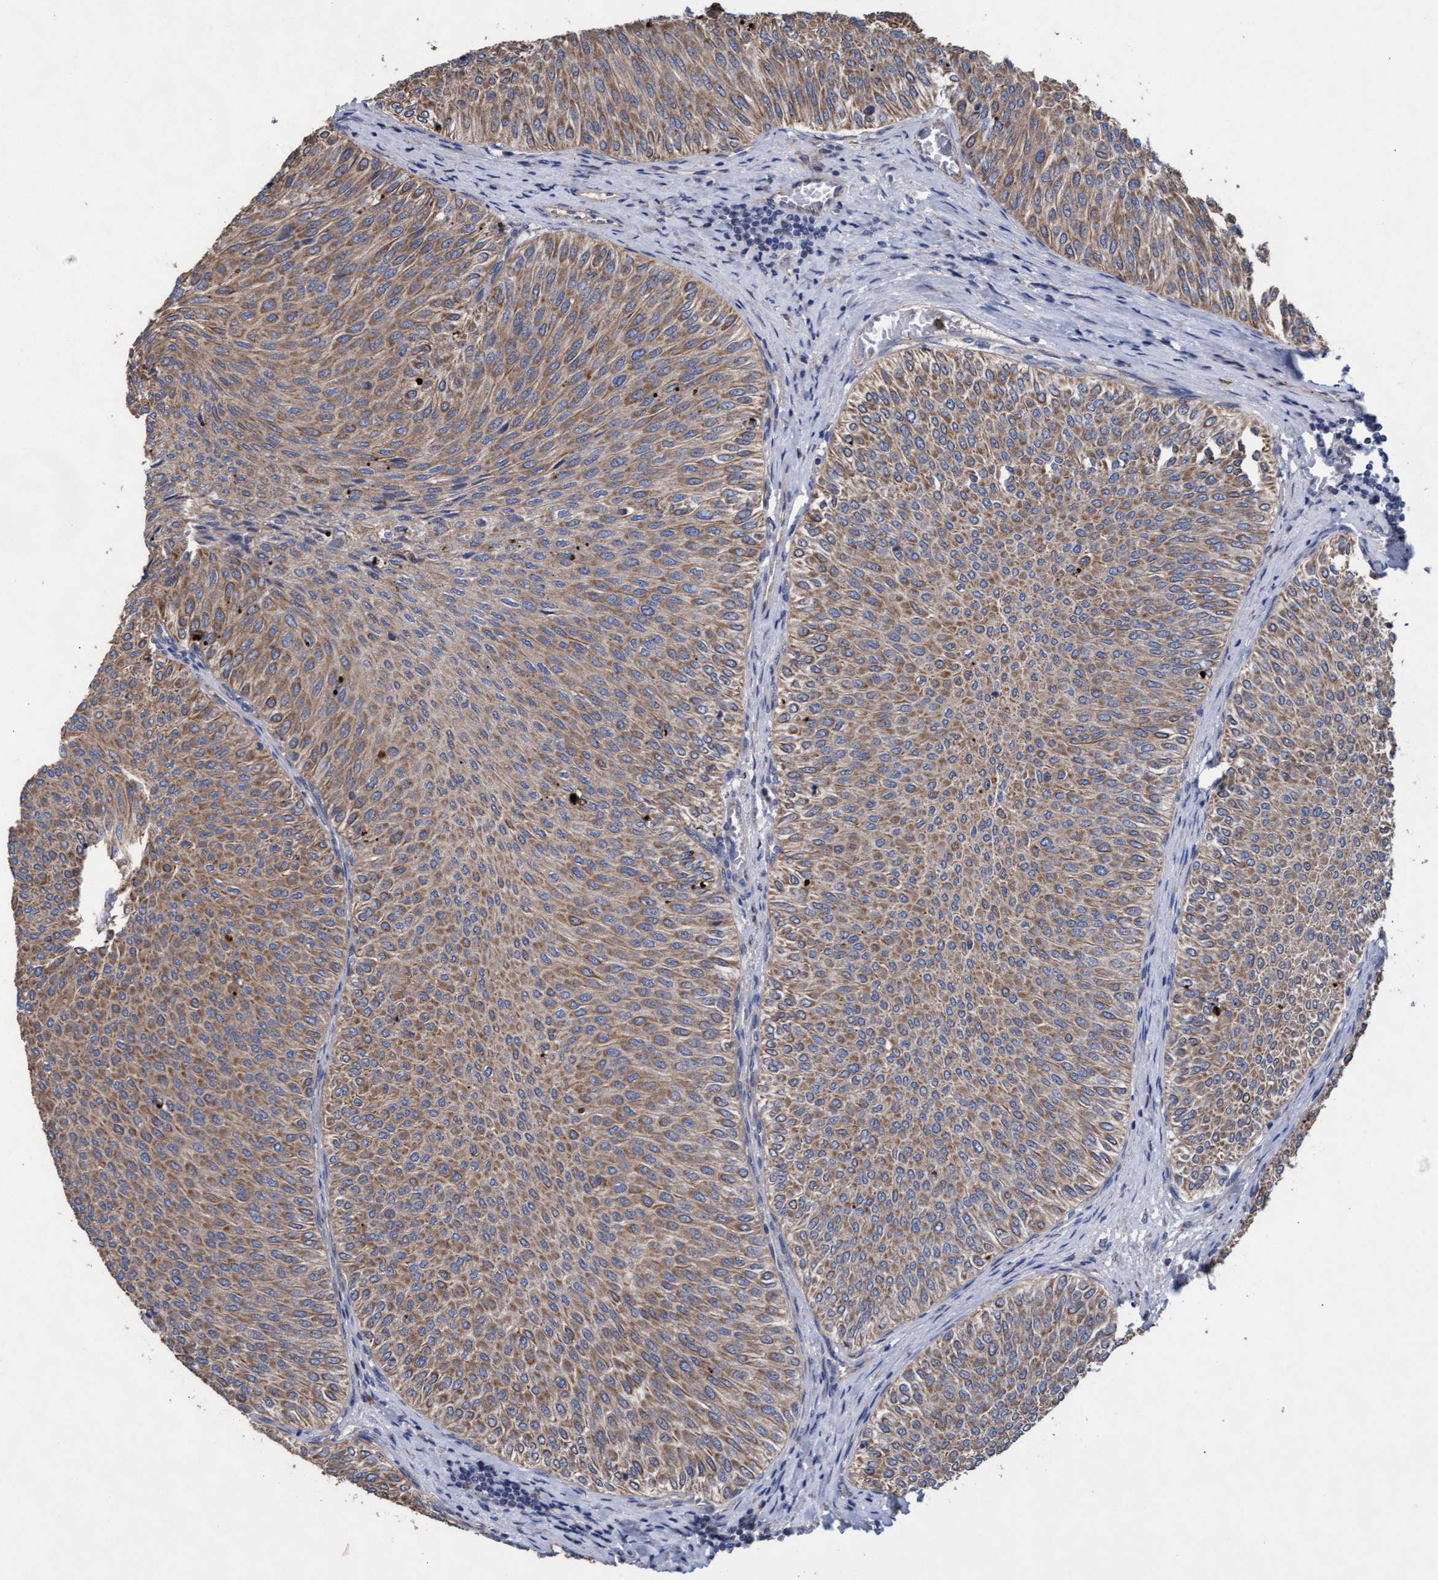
{"staining": {"intensity": "moderate", "quantity": ">75%", "location": "cytoplasmic/membranous"}, "tissue": "urothelial cancer", "cell_type": "Tumor cells", "image_type": "cancer", "snomed": [{"axis": "morphology", "description": "Urothelial carcinoma, Low grade"}, {"axis": "topography", "description": "Urinary bladder"}], "caption": "High-magnification brightfield microscopy of urothelial cancer stained with DAB (brown) and counterstained with hematoxylin (blue). tumor cells exhibit moderate cytoplasmic/membranous positivity is seen in about>75% of cells.", "gene": "MRPL38", "patient": {"sex": "male", "age": 78}}